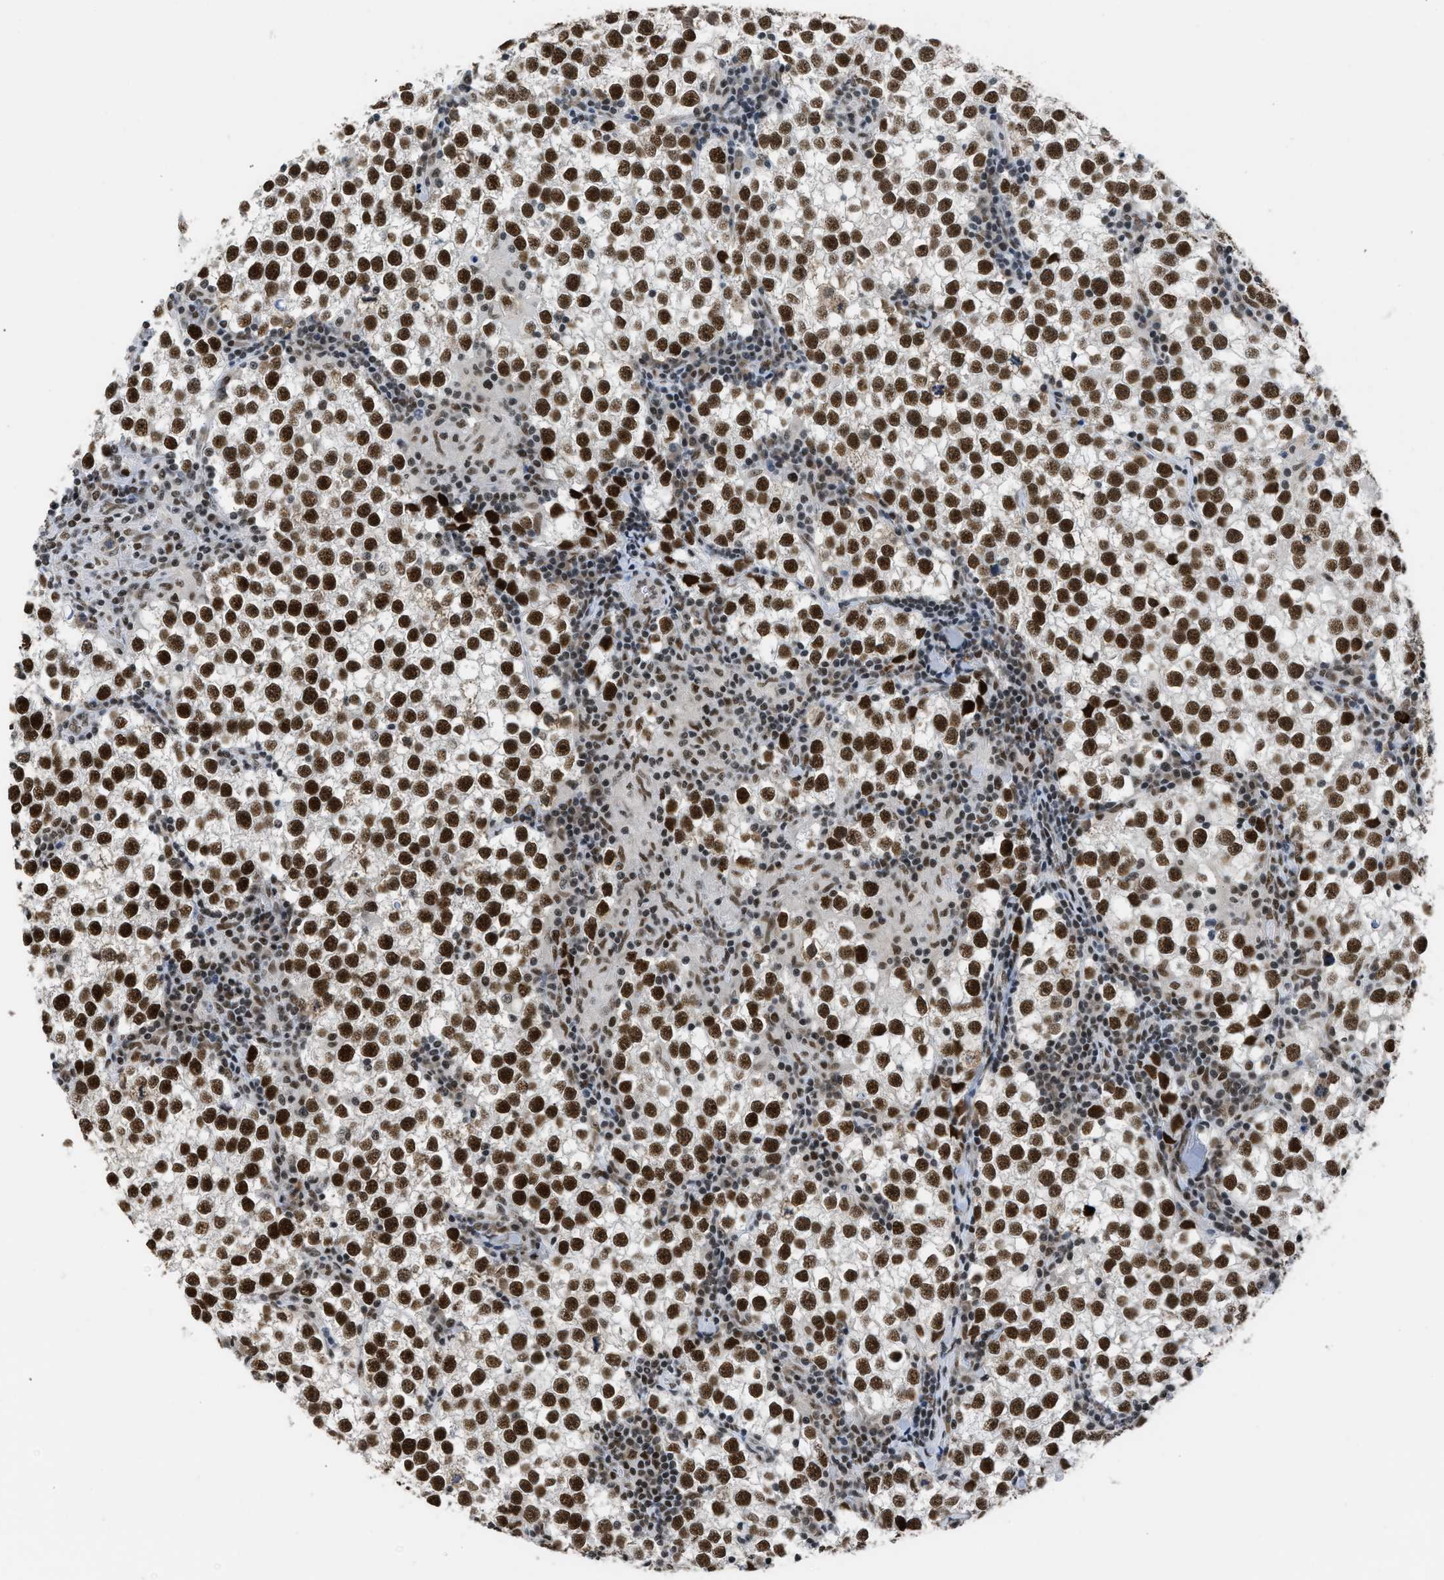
{"staining": {"intensity": "strong", "quantity": ">75%", "location": "nuclear"}, "tissue": "testis cancer", "cell_type": "Tumor cells", "image_type": "cancer", "snomed": [{"axis": "morphology", "description": "Seminoma, NOS"}, {"axis": "morphology", "description": "Carcinoma, Embryonal, NOS"}, {"axis": "topography", "description": "Testis"}], "caption": "Seminoma (testis) stained with a brown dye reveals strong nuclear positive positivity in about >75% of tumor cells.", "gene": "SCAF4", "patient": {"sex": "male", "age": 36}}